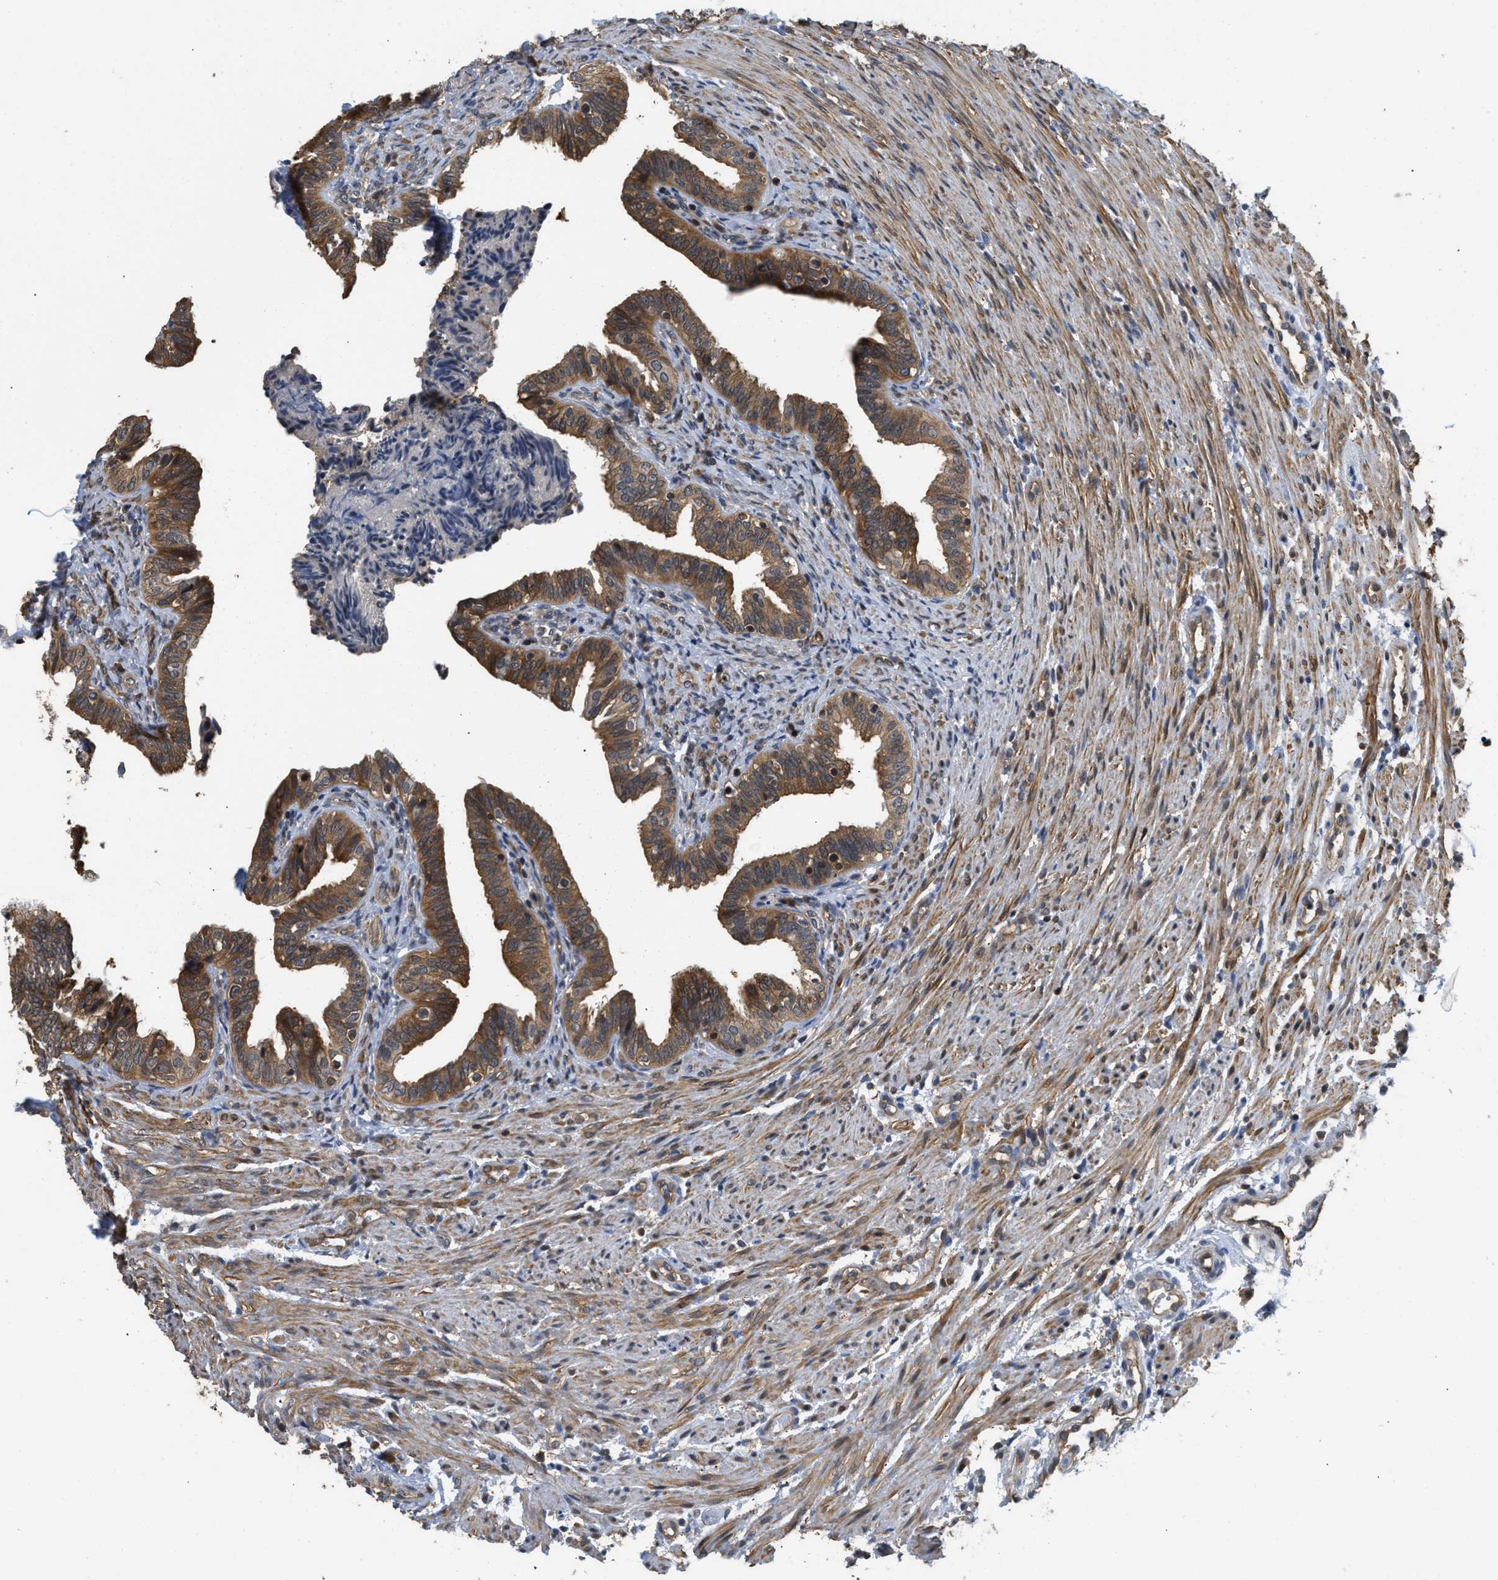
{"staining": {"intensity": "moderate", "quantity": "25%-75%", "location": "cytoplasmic/membranous"}, "tissue": "fallopian tube", "cell_type": "Glandular cells", "image_type": "normal", "snomed": [{"axis": "morphology", "description": "Normal tissue, NOS"}, {"axis": "topography", "description": "Fallopian tube"}, {"axis": "topography", "description": "Placenta"}], "caption": "High-power microscopy captured an immunohistochemistry image of unremarkable fallopian tube, revealing moderate cytoplasmic/membranous expression in approximately 25%-75% of glandular cells. The protein of interest is stained brown, and the nuclei are stained in blue (DAB IHC with brightfield microscopy, high magnification).", "gene": "TES", "patient": {"sex": "female", "age": 34}}